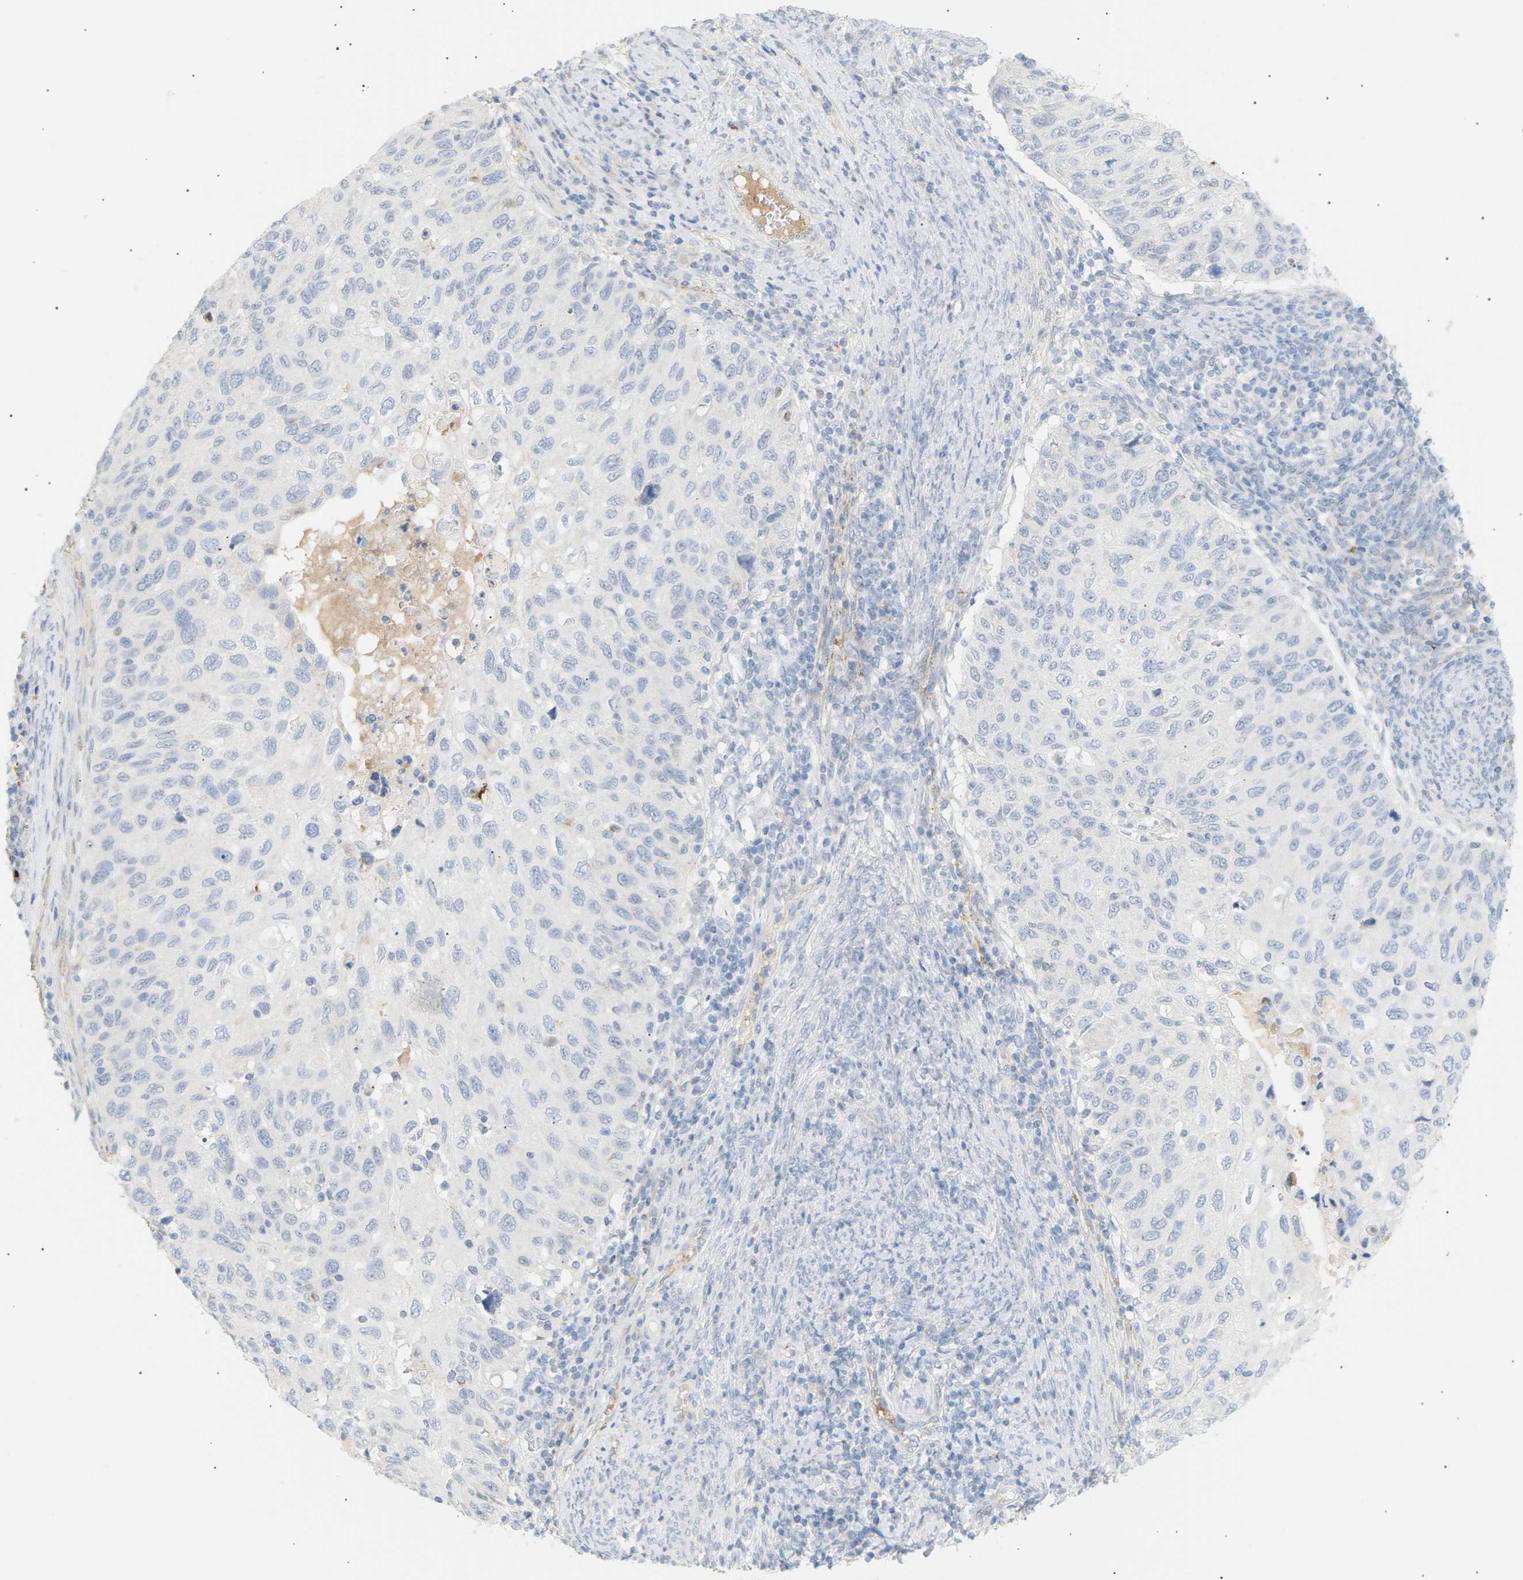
{"staining": {"intensity": "negative", "quantity": "none", "location": "none"}, "tissue": "cervical cancer", "cell_type": "Tumor cells", "image_type": "cancer", "snomed": [{"axis": "morphology", "description": "Squamous cell carcinoma, NOS"}, {"axis": "topography", "description": "Cervix"}], "caption": "Immunohistochemical staining of cervical cancer displays no significant positivity in tumor cells. The staining was performed using DAB to visualize the protein expression in brown, while the nuclei were stained in blue with hematoxylin (Magnification: 20x).", "gene": "CLU", "patient": {"sex": "female", "age": 70}}